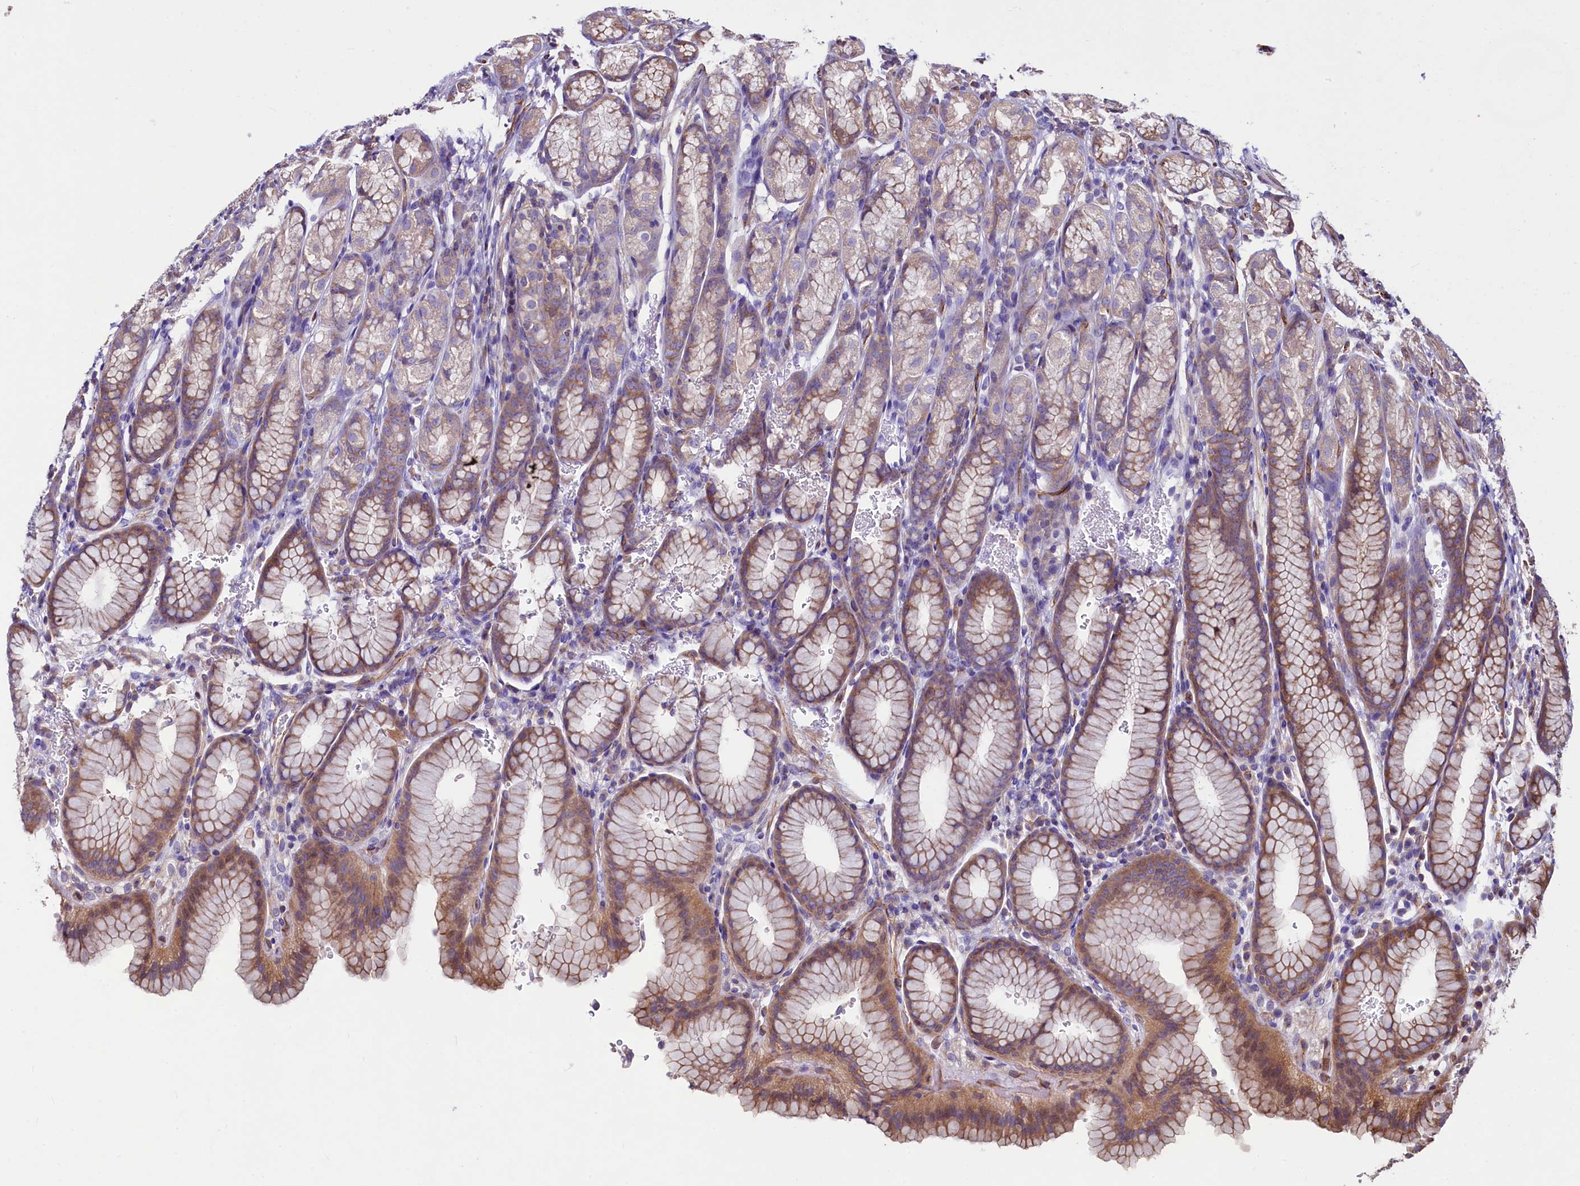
{"staining": {"intensity": "moderate", "quantity": ">75%", "location": "cytoplasmic/membranous"}, "tissue": "stomach", "cell_type": "Glandular cells", "image_type": "normal", "snomed": [{"axis": "morphology", "description": "Normal tissue, NOS"}, {"axis": "topography", "description": "Stomach"}], "caption": "Human stomach stained with a brown dye demonstrates moderate cytoplasmic/membranous positive positivity in approximately >75% of glandular cells.", "gene": "KLHDC4", "patient": {"sex": "male", "age": 42}}